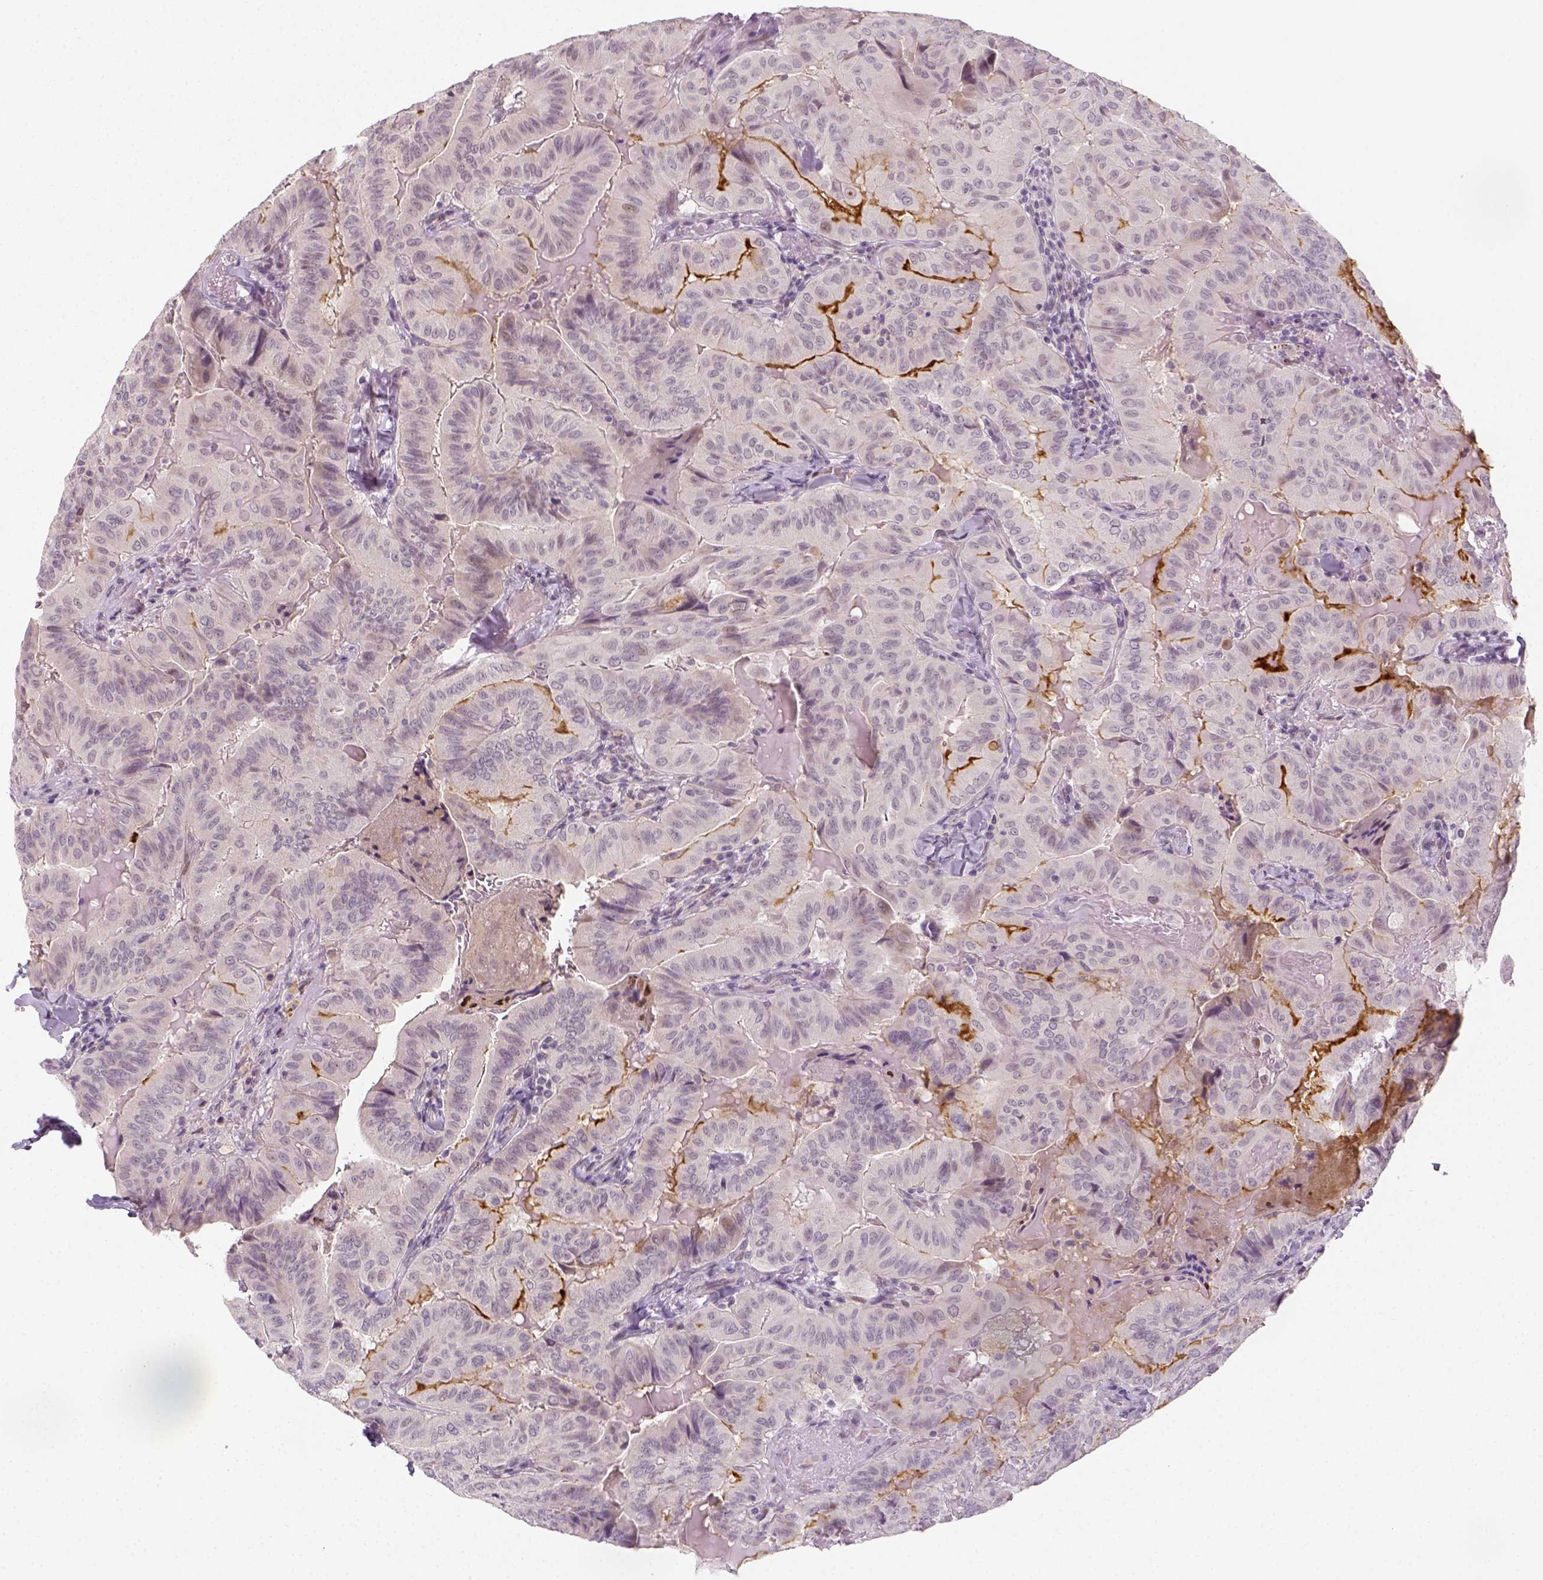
{"staining": {"intensity": "negative", "quantity": "none", "location": "none"}, "tissue": "thyroid cancer", "cell_type": "Tumor cells", "image_type": "cancer", "snomed": [{"axis": "morphology", "description": "Papillary adenocarcinoma, NOS"}, {"axis": "topography", "description": "Thyroid gland"}], "caption": "Immunohistochemical staining of human thyroid cancer exhibits no significant expression in tumor cells. Nuclei are stained in blue.", "gene": "MAGEB3", "patient": {"sex": "female", "age": 68}}